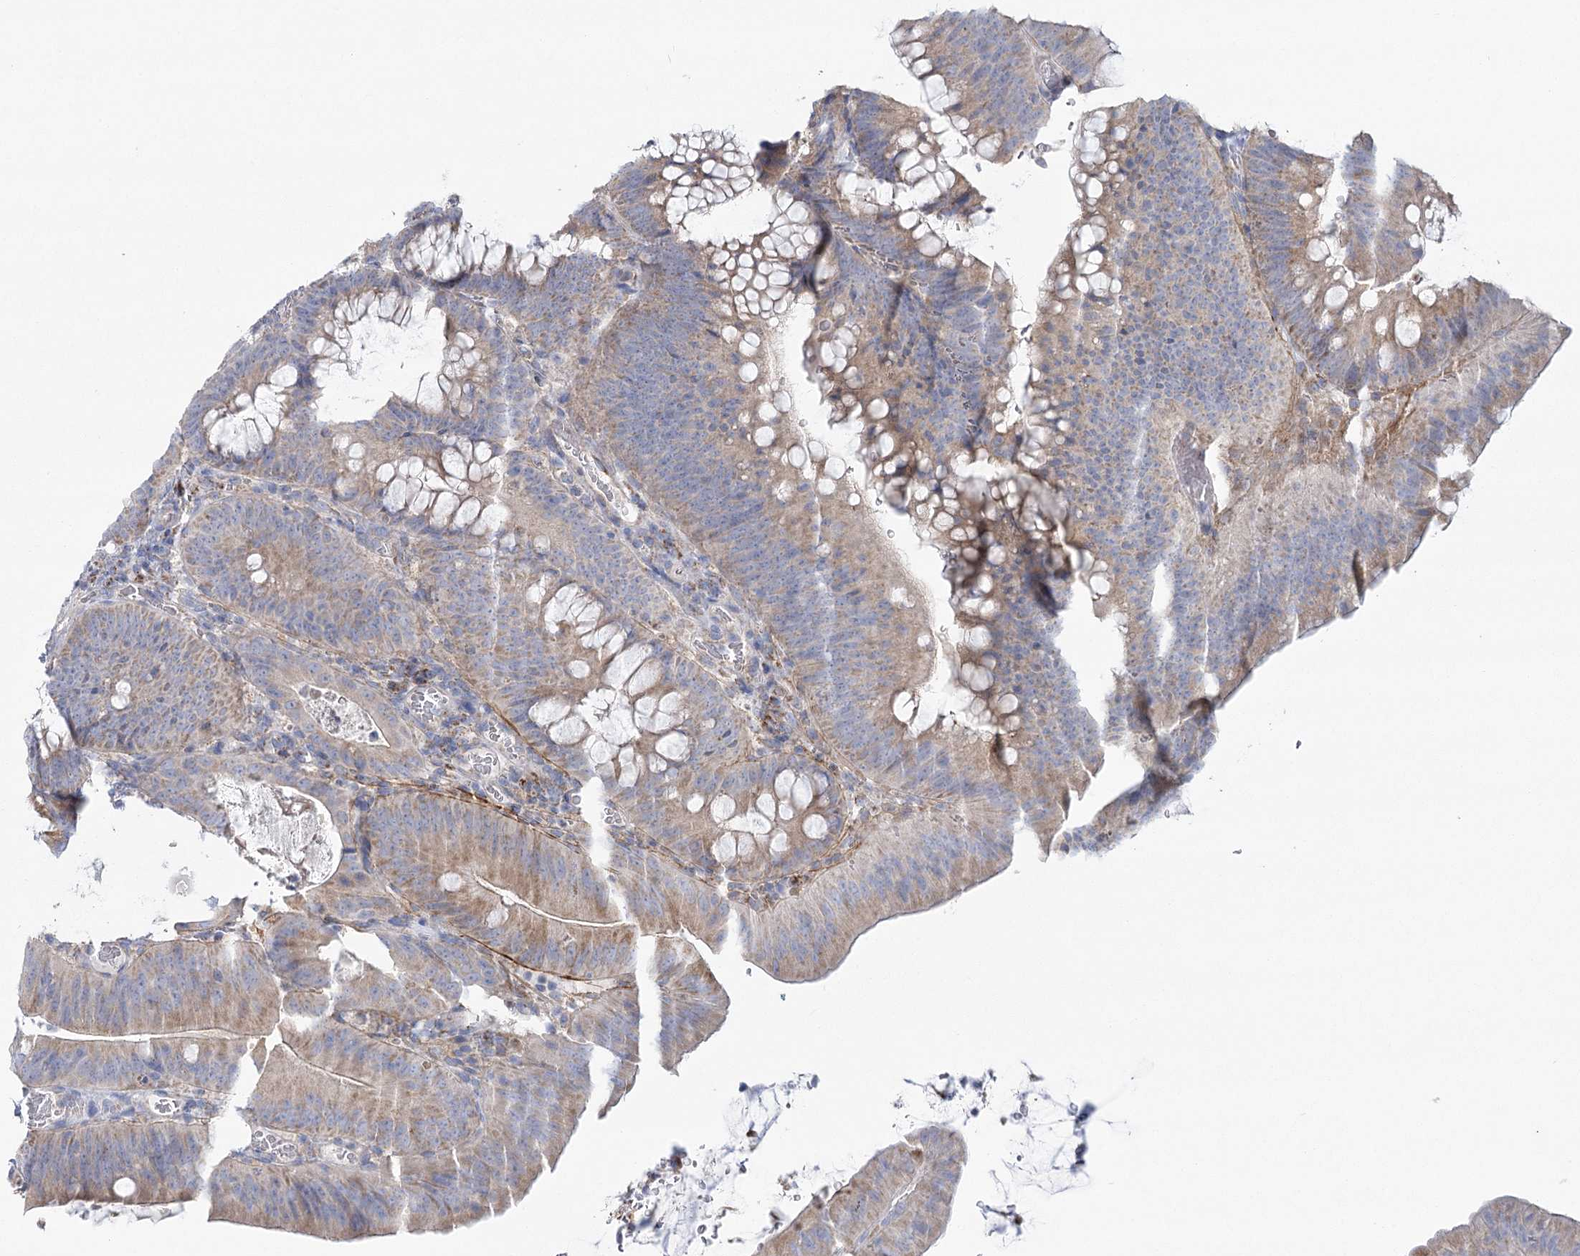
{"staining": {"intensity": "weak", "quantity": "<25%", "location": "cytoplasmic/membranous"}, "tissue": "colorectal cancer", "cell_type": "Tumor cells", "image_type": "cancer", "snomed": [{"axis": "morphology", "description": "Normal tissue, NOS"}, {"axis": "topography", "description": "Colon"}], "caption": "The image demonstrates no staining of tumor cells in colorectal cancer. (DAB IHC visualized using brightfield microscopy, high magnification).", "gene": "SNX7", "patient": {"sex": "female", "age": 82}}